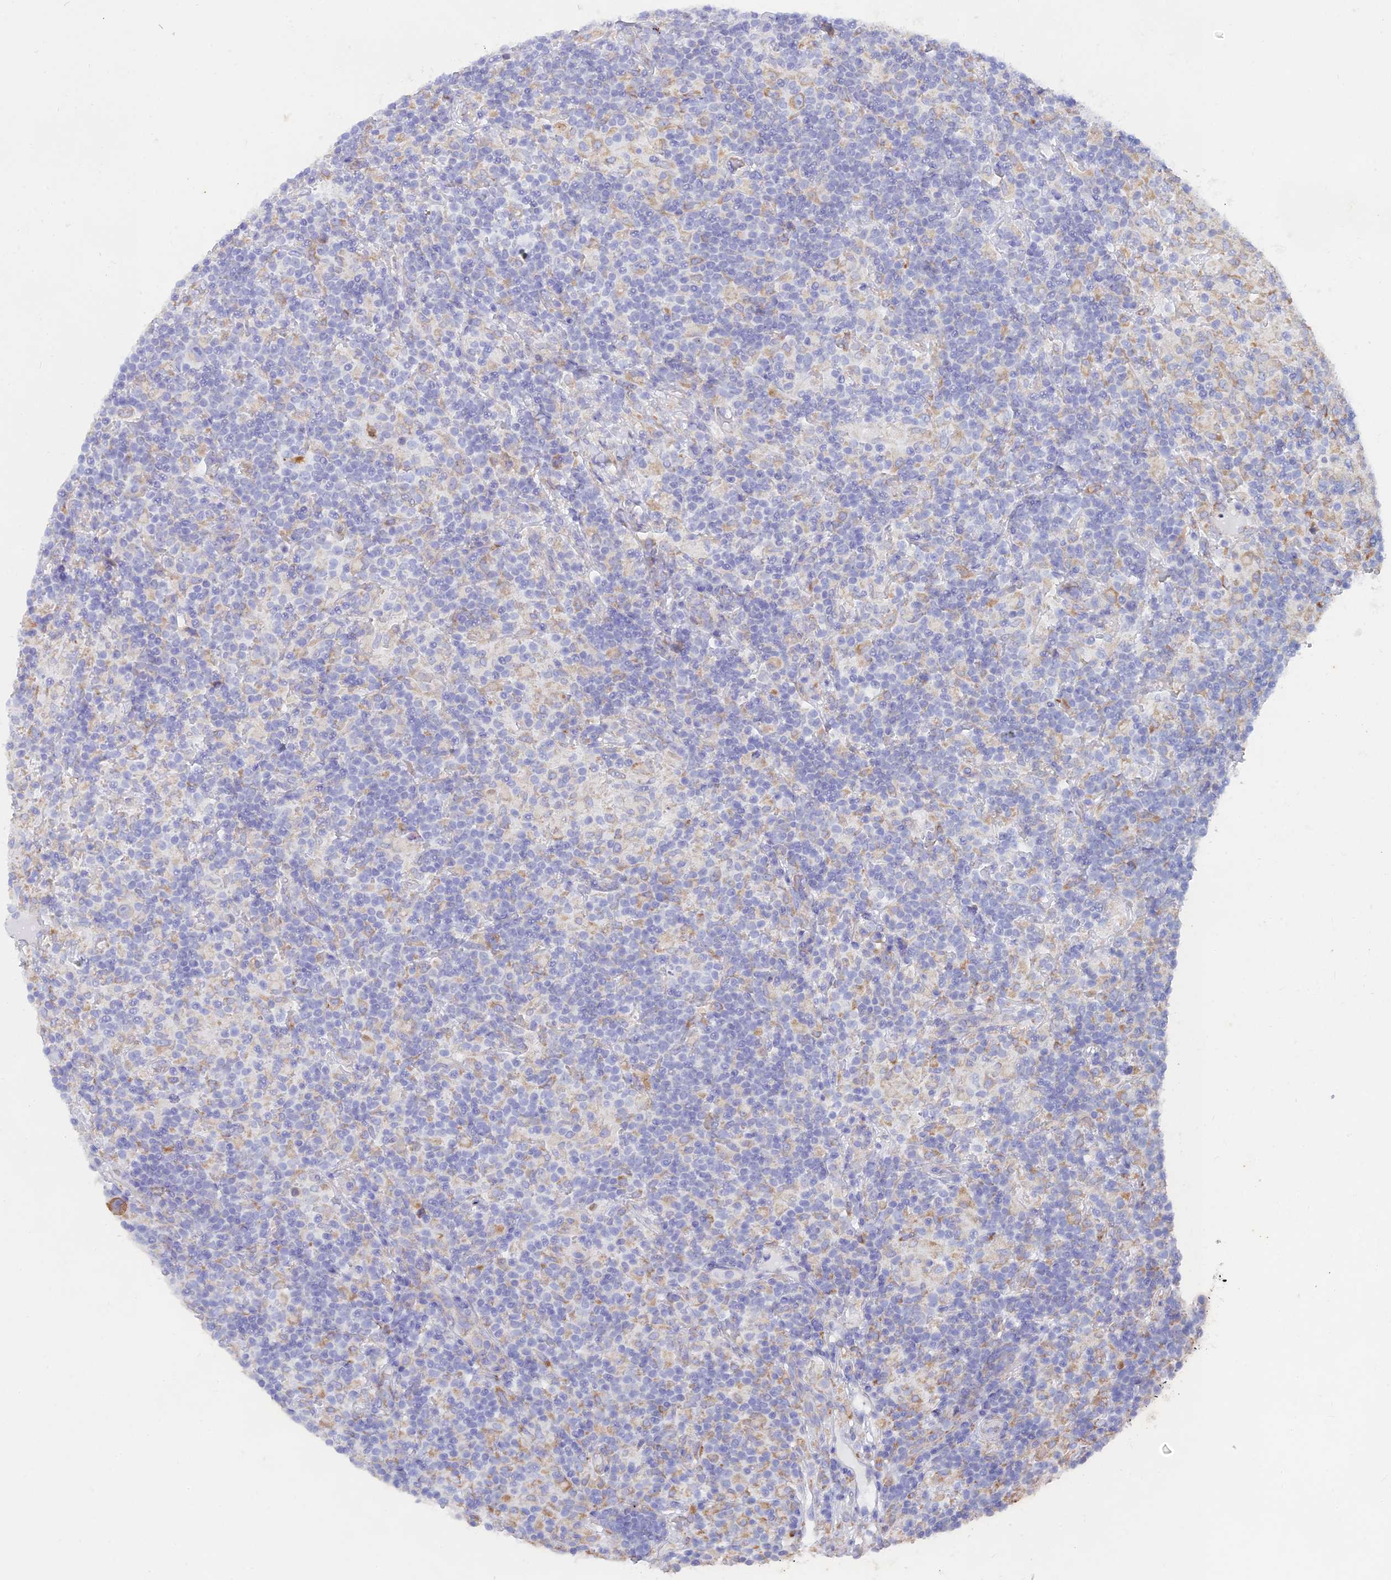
{"staining": {"intensity": "weak", "quantity": "<25%", "location": "cytoplasmic/membranous"}, "tissue": "lymphoma", "cell_type": "Tumor cells", "image_type": "cancer", "snomed": [{"axis": "morphology", "description": "Hodgkin's disease, NOS"}, {"axis": "topography", "description": "Lymph node"}], "caption": "A histopathology image of human Hodgkin's disease is negative for staining in tumor cells. (DAB IHC, high magnification).", "gene": "WDR35", "patient": {"sex": "male", "age": 70}}